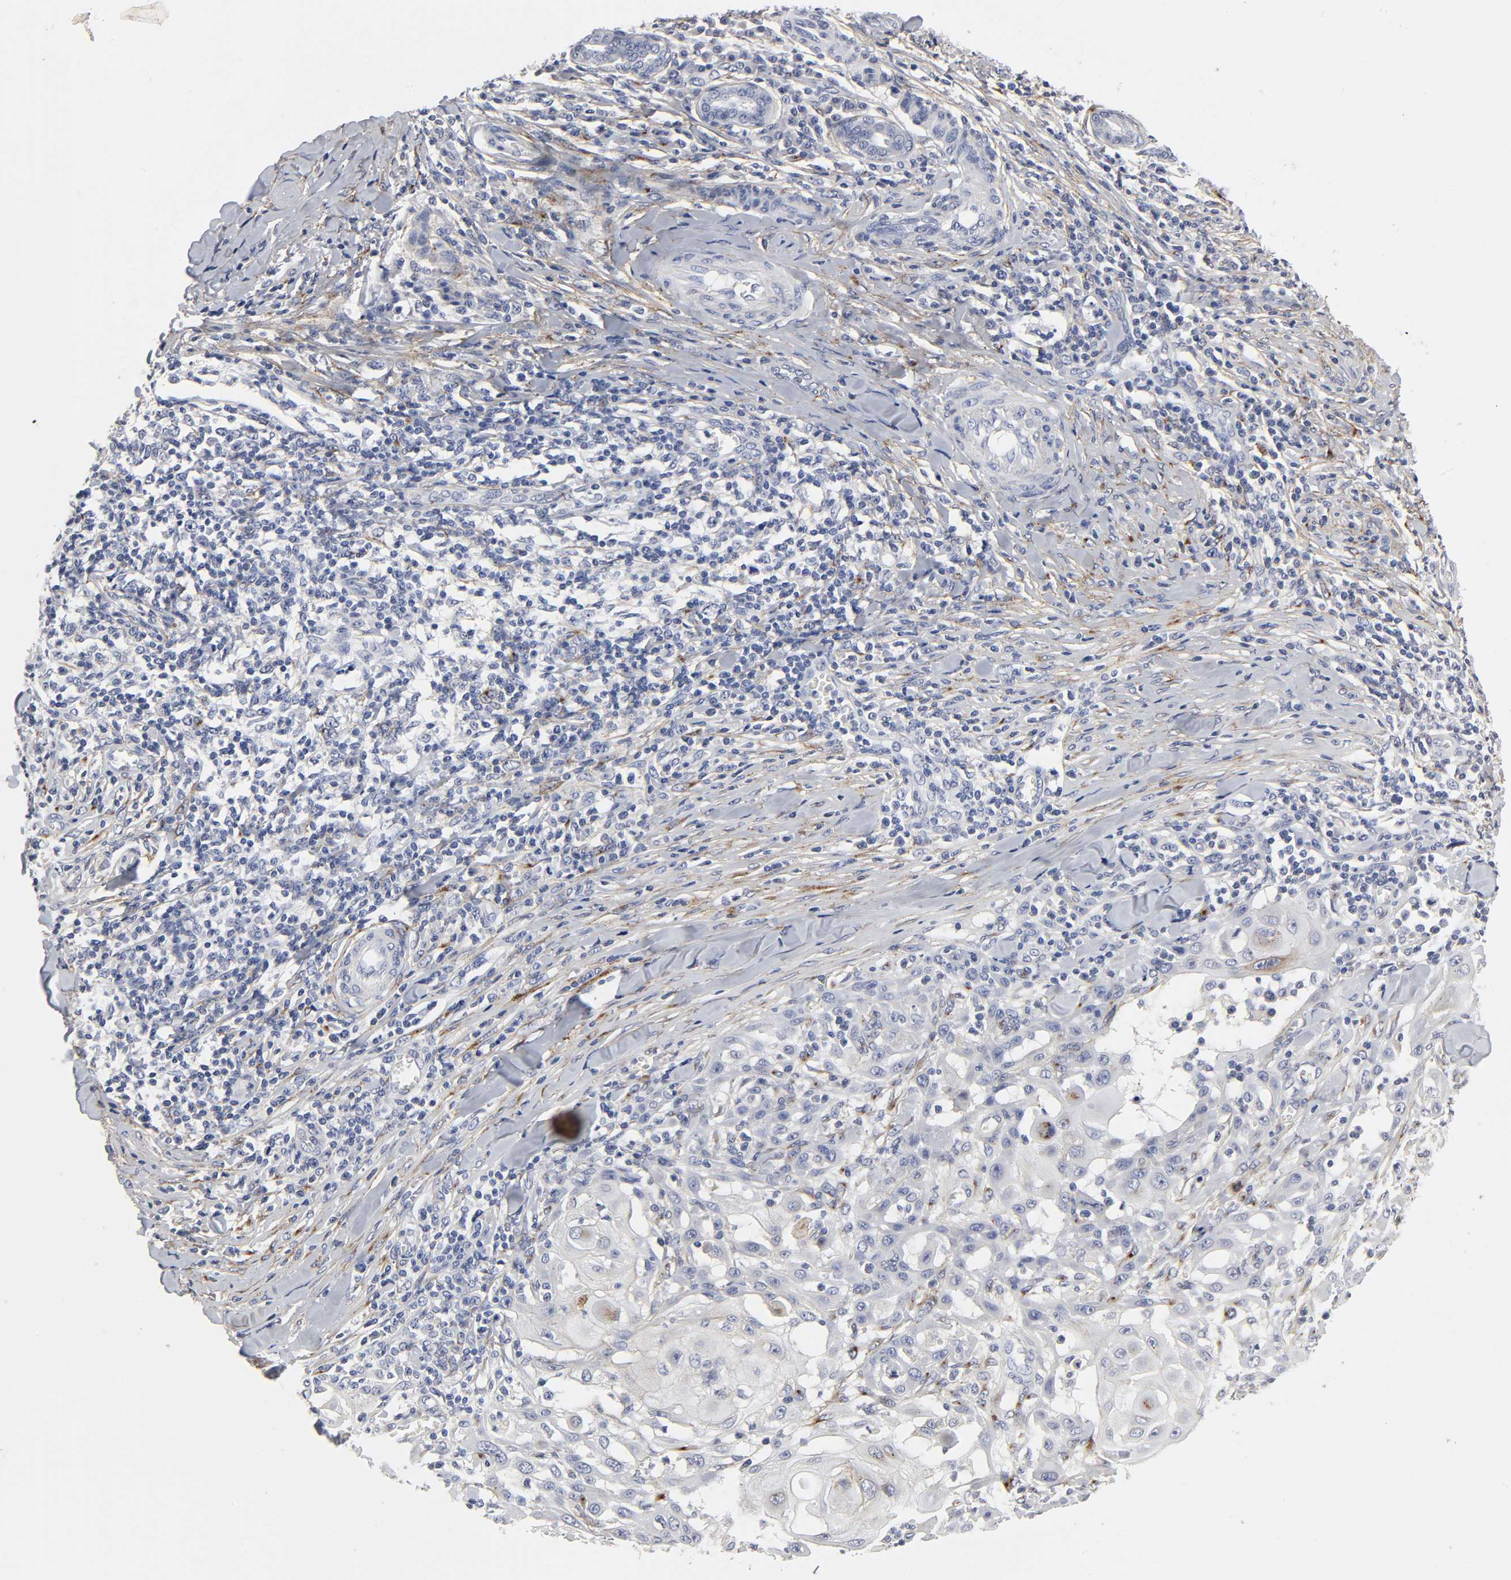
{"staining": {"intensity": "negative", "quantity": "none", "location": "none"}, "tissue": "skin cancer", "cell_type": "Tumor cells", "image_type": "cancer", "snomed": [{"axis": "morphology", "description": "Squamous cell carcinoma, NOS"}, {"axis": "topography", "description": "Skin"}], "caption": "The micrograph shows no significant expression in tumor cells of skin cancer (squamous cell carcinoma).", "gene": "LRP1", "patient": {"sex": "male", "age": 24}}